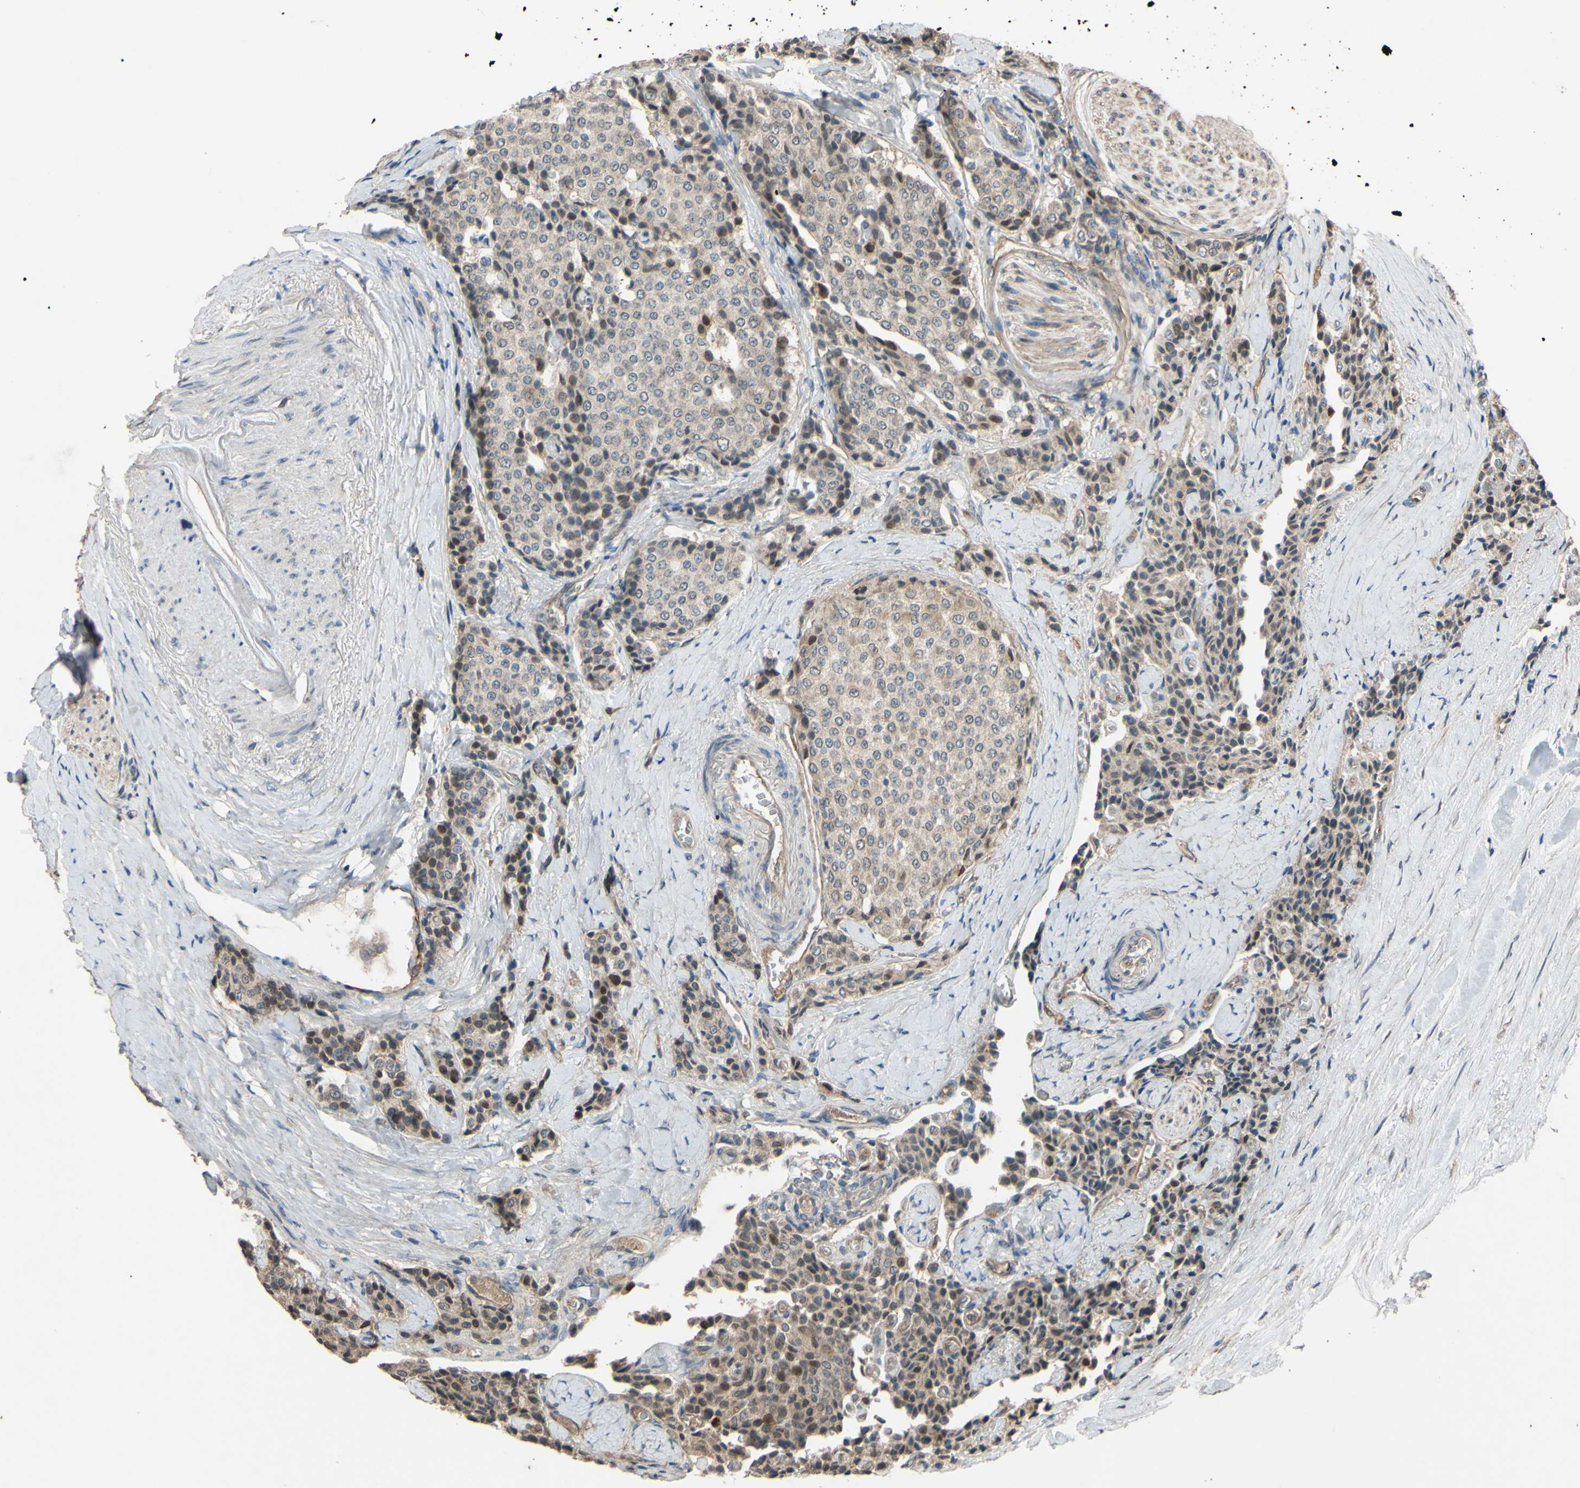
{"staining": {"intensity": "weak", "quantity": ">75%", "location": "cytoplasmic/membranous"}, "tissue": "carcinoid", "cell_type": "Tumor cells", "image_type": "cancer", "snomed": [{"axis": "morphology", "description": "Carcinoid, malignant, NOS"}, {"axis": "topography", "description": "Colon"}], "caption": "Malignant carcinoid stained with a protein marker exhibits weak staining in tumor cells.", "gene": "SHROOM4", "patient": {"sex": "female", "age": 61}}